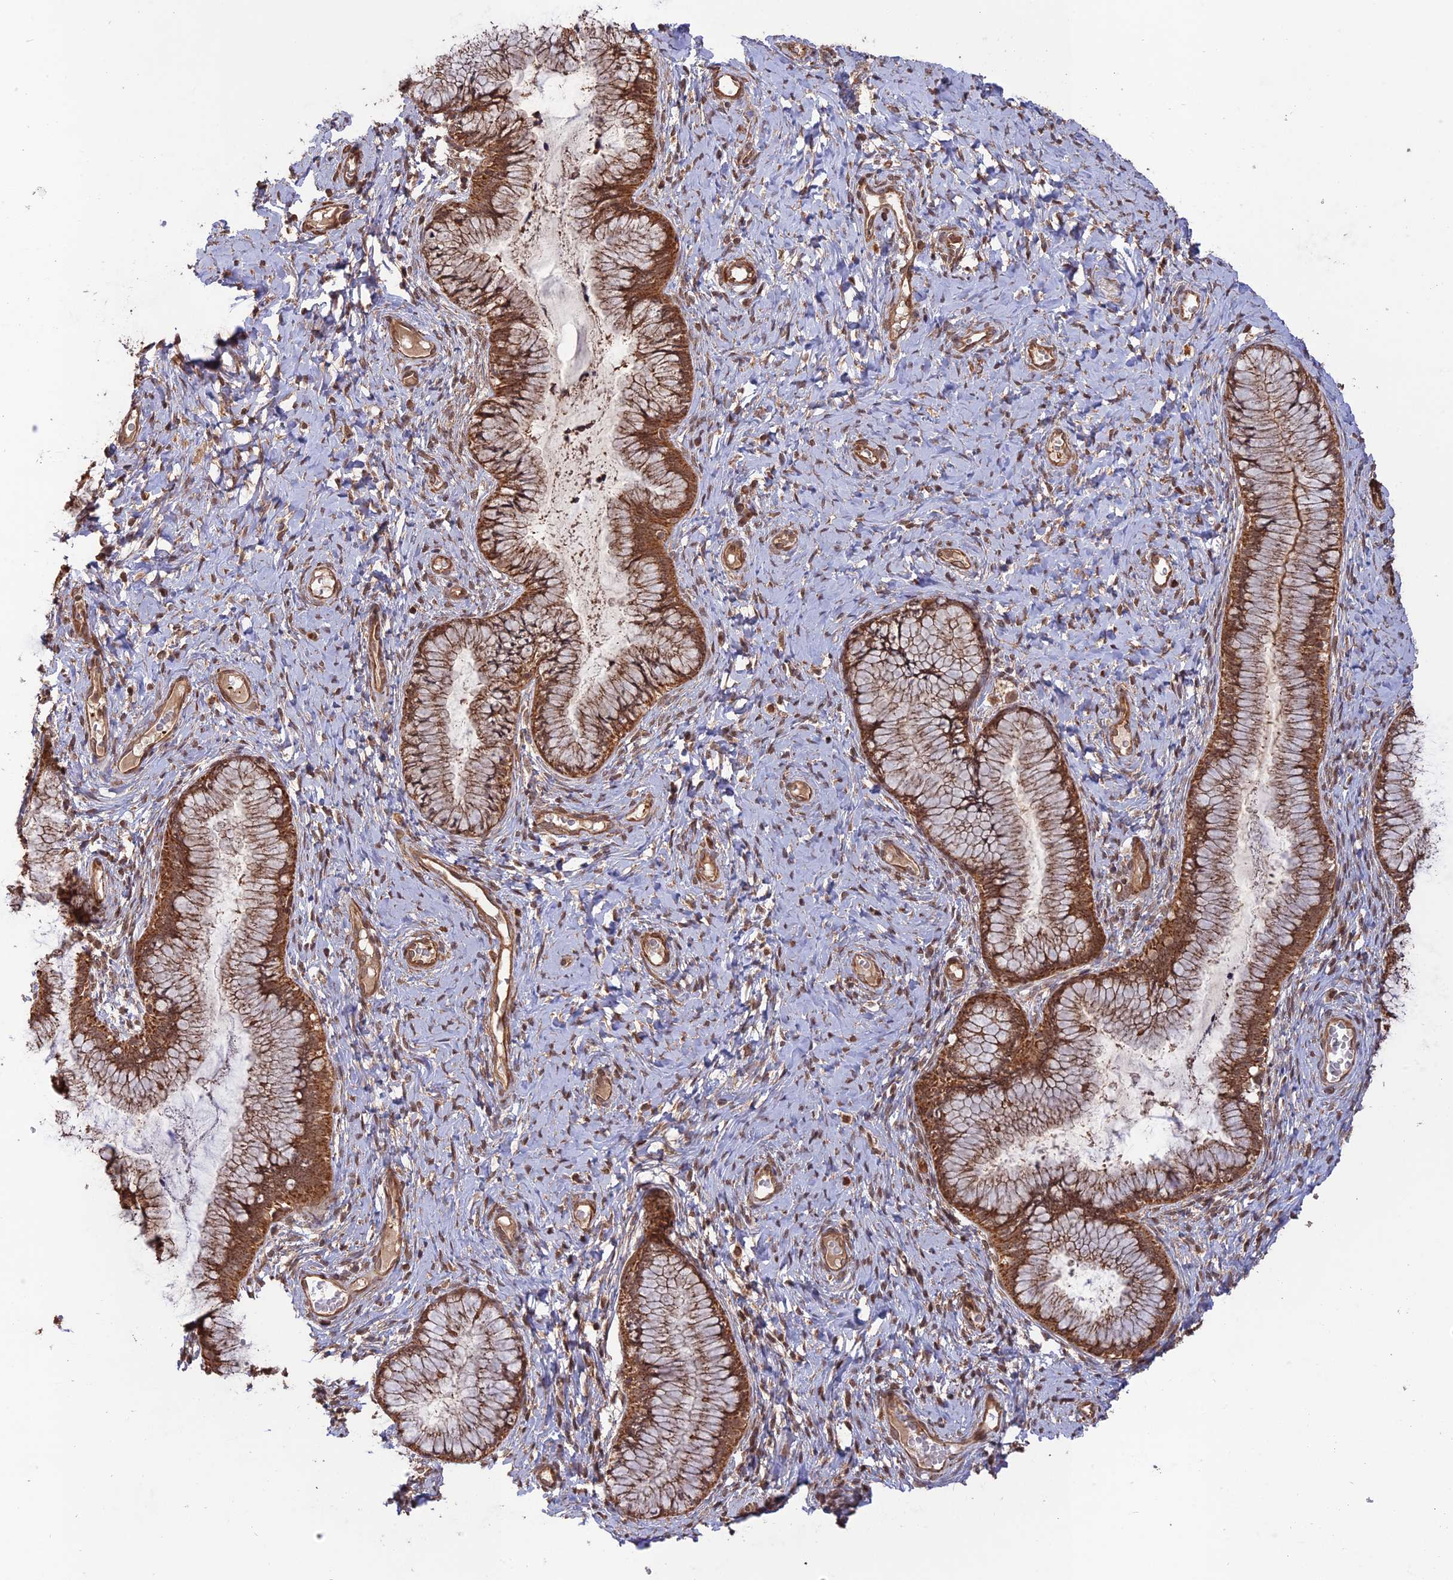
{"staining": {"intensity": "moderate", "quantity": ">75%", "location": "cytoplasmic/membranous,nuclear"}, "tissue": "cervix", "cell_type": "Glandular cells", "image_type": "normal", "snomed": [{"axis": "morphology", "description": "Normal tissue, NOS"}, {"axis": "topography", "description": "Cervix"}], "caption": "Immunohistochemistry (IHC) photomicrograph of benign cervix: cervix stained using immunohistochemistry demonstrates medium levels of moderate protein expression localized specifically in the cytoplasmic/membranous,nuclear of glandular cells, appearing as a cytoplasmic/membranous,nuclear brown color.", "gene": "CCDC174", "patient": {"sex": "female", "age": 42}}